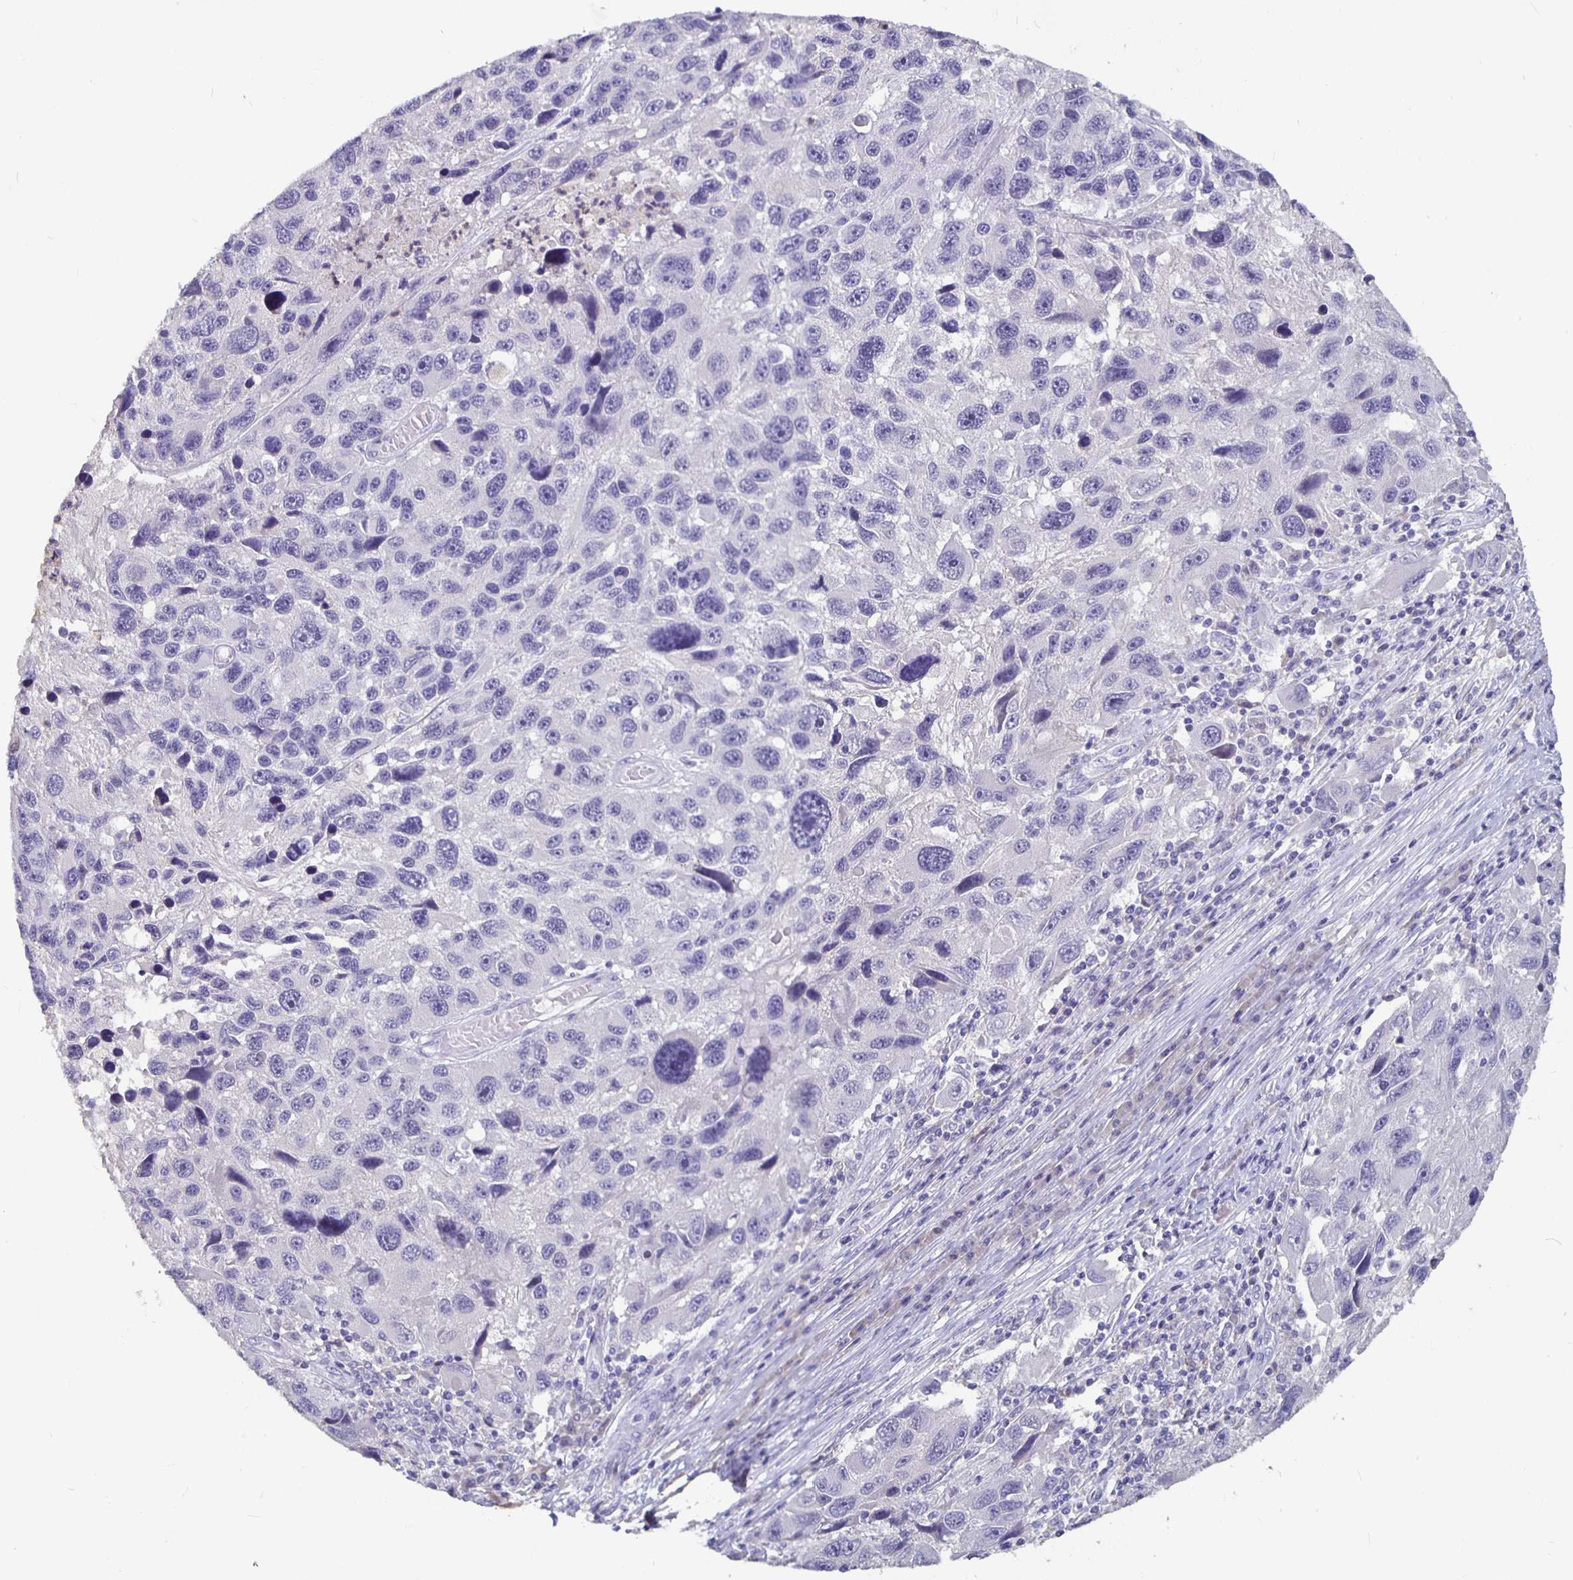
{"staining": {"intensity": "negative", "quantity": "none", "location": "none"}, "tissue": "melanoma", "cell_type": "Tumor cells", "image_type": "cancer", "snomed": [{"axis": "morphology", "description": "Malignant melanoma, NOS"}, {"axis": "topography", "description": "Skin"}], "caption": "Human melanoma stained for a protein using immunohistochemistry exhibits no positivity in tumor cells.", "gene": "GPX4", "patient": {"sex": "male", "age": 53}}